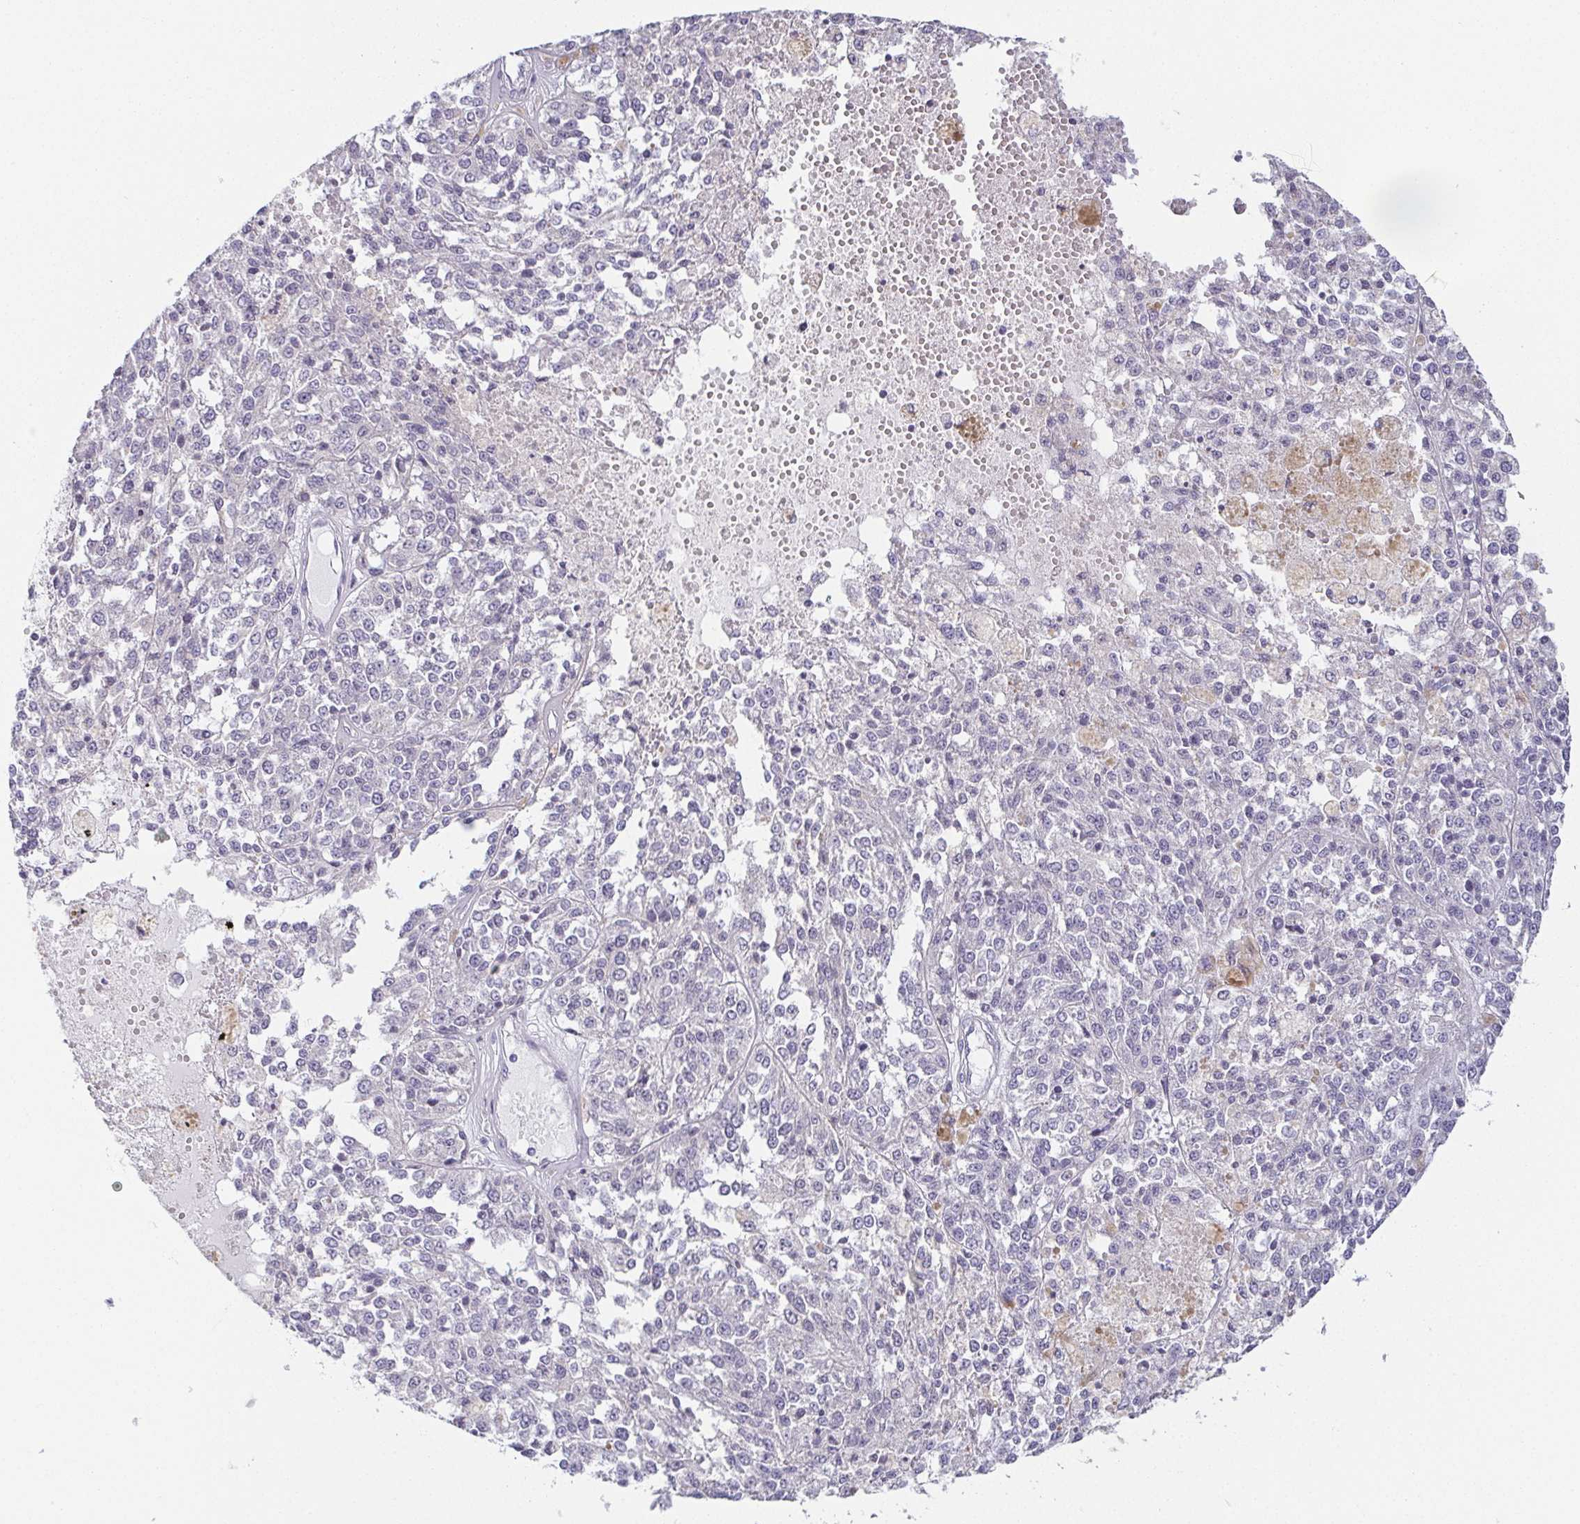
{"staining": {"intensity": "negative", "quantity": "none", "location": "none"}, "tissue": "melanoma", "cell_type": "Tumor cells", "image_type": "cancer", "snomed": [{"axis": "morphology", "description": "Malignant melanoma, Metastatic site"}, {"axis": "topography", "description": "Lymph node"}], "caption": "This is an immunohistochemistry histopathology image of melanoma. There is no expression in tumor cells.", "gene": "PRR27", "patient": {"sex": "female", "age": 64}}